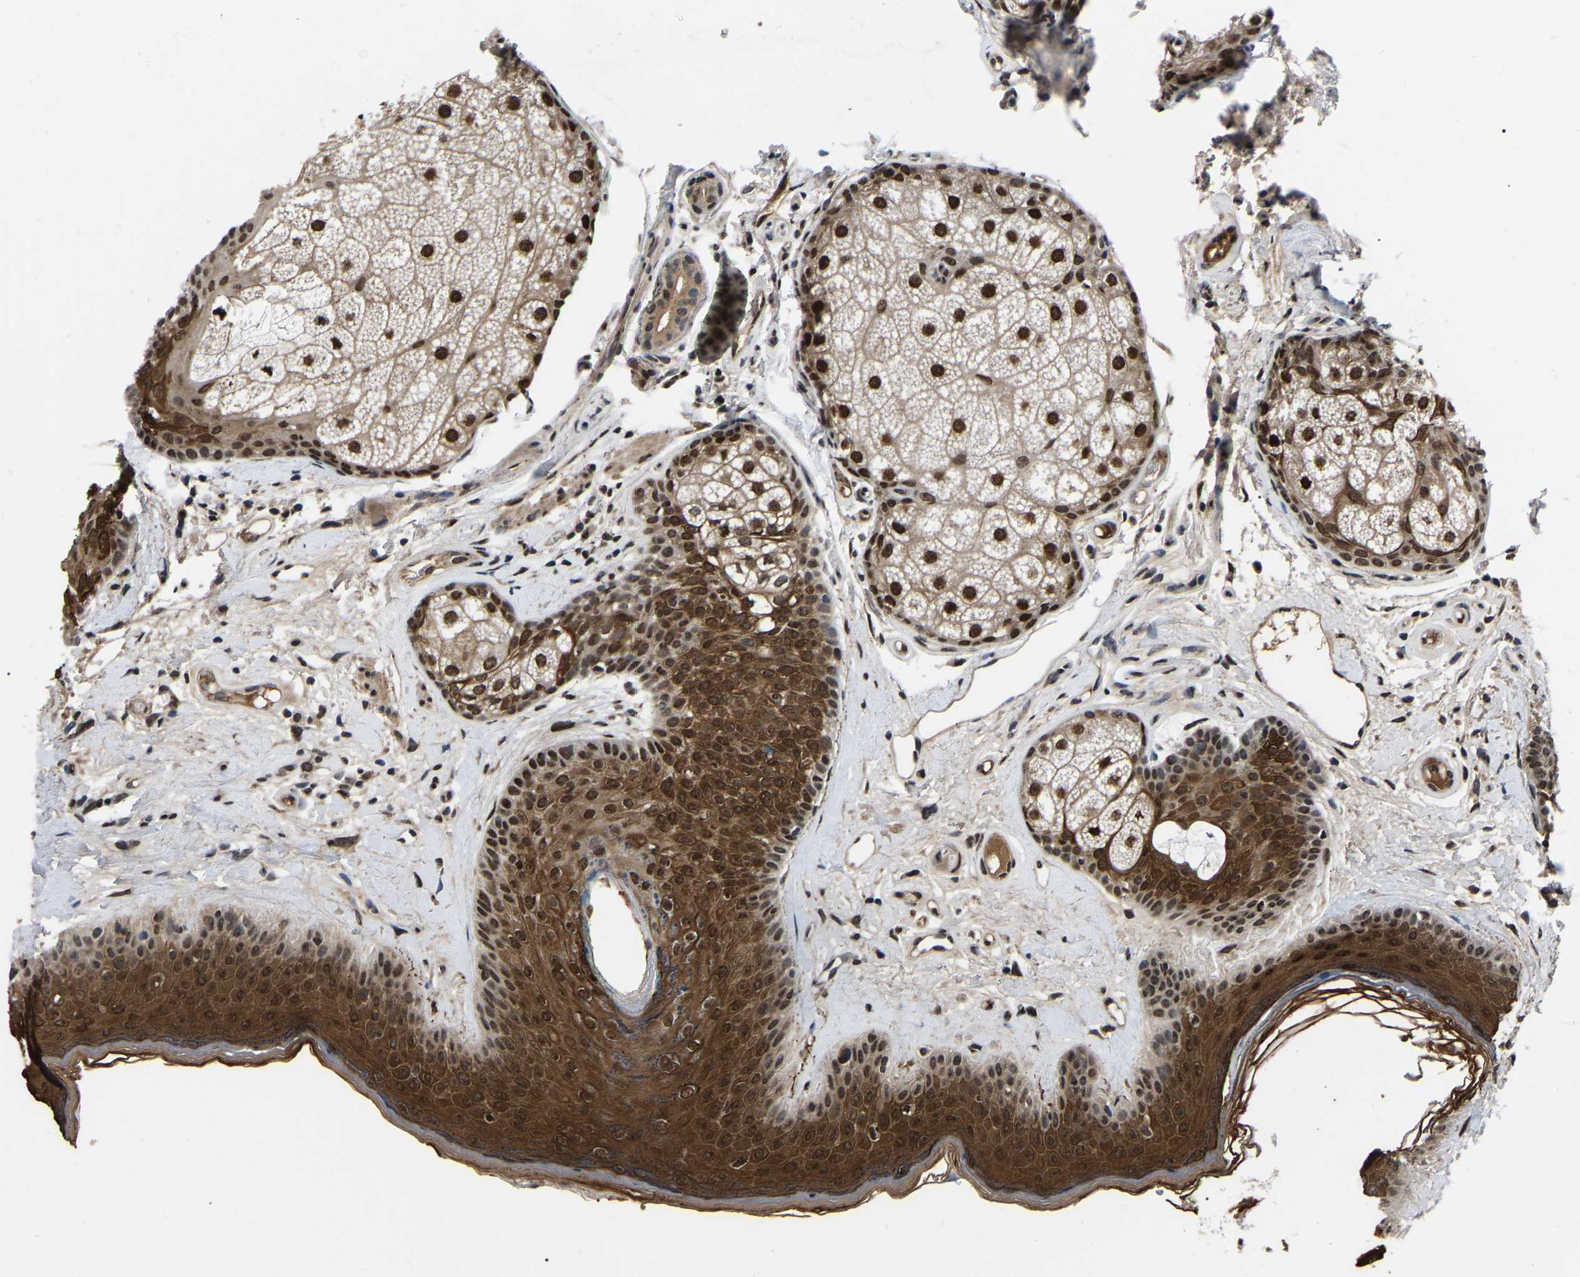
{"staining": {"intensity": "strong", "quantity": ">75%", "location": "cytoplasmic/membranous,nuclear"}, "tissue": "oral mucosa", "cell_type": "Squamous epithelial cells", "image_type": "normal", "snomed": [{"axis": "morphology", "description": "Normal tissue, NOS"}, {"axis": "topography", "description": "Skin"}, {"axis": "topography", "description": "Oral tissue"}], "caption": "High-magnification brightfield microscopy of unremarkable oral mucosa stained with DAB (3,3'-diaminobenzidine) (brown) and counterstained with hematoxylin (blue). squamous epithelial cells exhibit strong cytoplasmic/membranous,nuclear positivity is appreciated in approximately>75% of cells. The staining was performed using DAB (3,3'-diaminobenzidine), with brown indicating positive protein expression. Nuclei are stained blue with hematoxylin.", "gene": "TRIM35", "patient": {"sex": "male", "age": 84}}